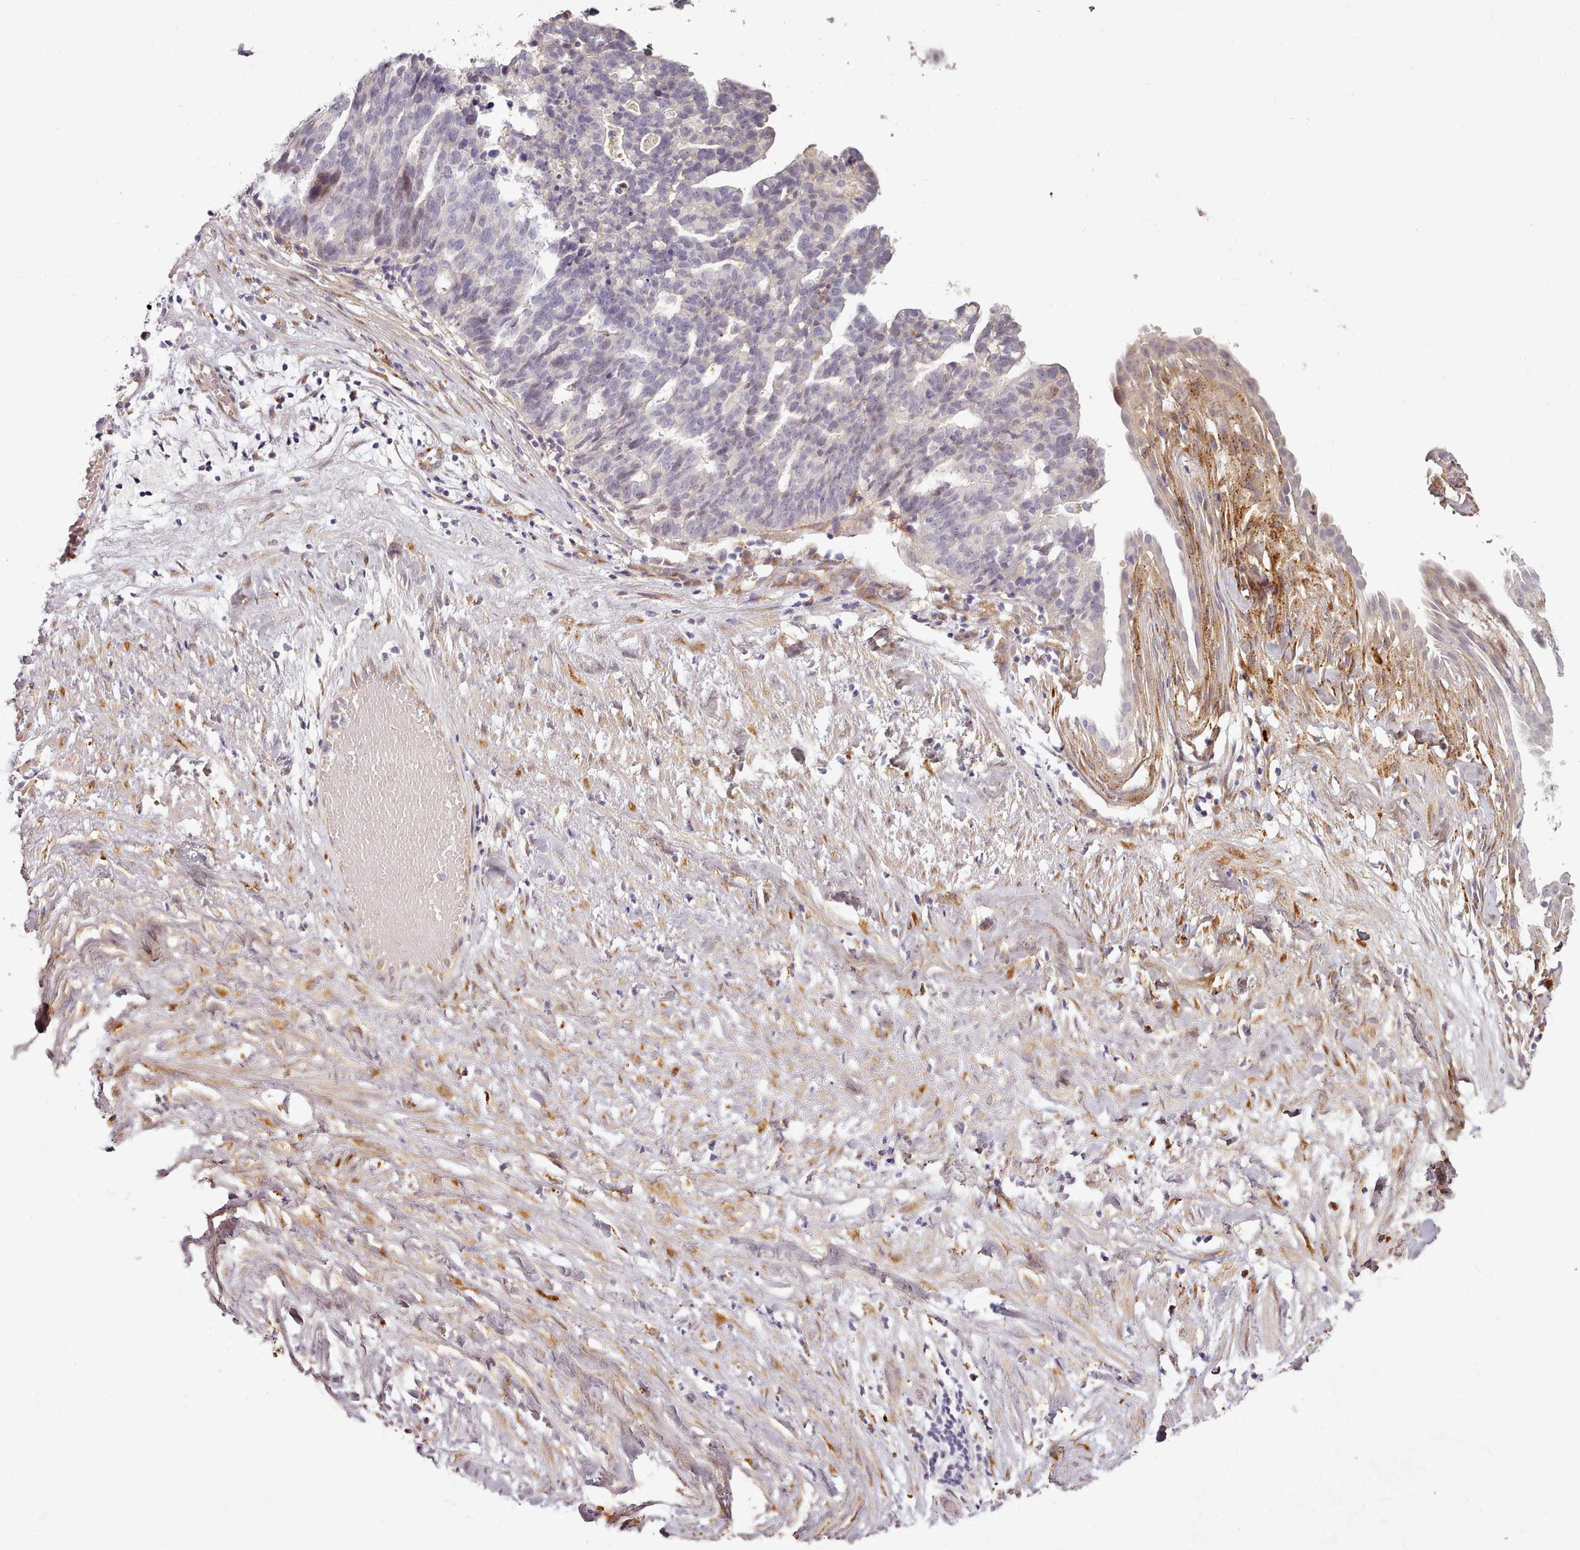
{"staining": {"intensity": "weak", "quantity": "<25%", "location": "nuclear"}, "tissue": "ovarian cancer", "cell_type": "Tumor cells", "image_type": "cancer", "snomed": [{"axis": "morphology", "description": "Cystadenocarcinoma, serous, NOS"}, {"axis": "topography", "description": "Ovary"}], "caption": "This histopathology image is of ovarian cancer (serous cystadenocarcinoma) stained with immunohistochemistry (IHC) to label a protein in brown with the nuclei are counter-stained blue. There is no positivity in tumor cells. (DAB (3,3'-diaminobenzidine) IHC, high magnification).", "gene": "C1QTNF5", "patient": {"sex": "female", "age": 59}}